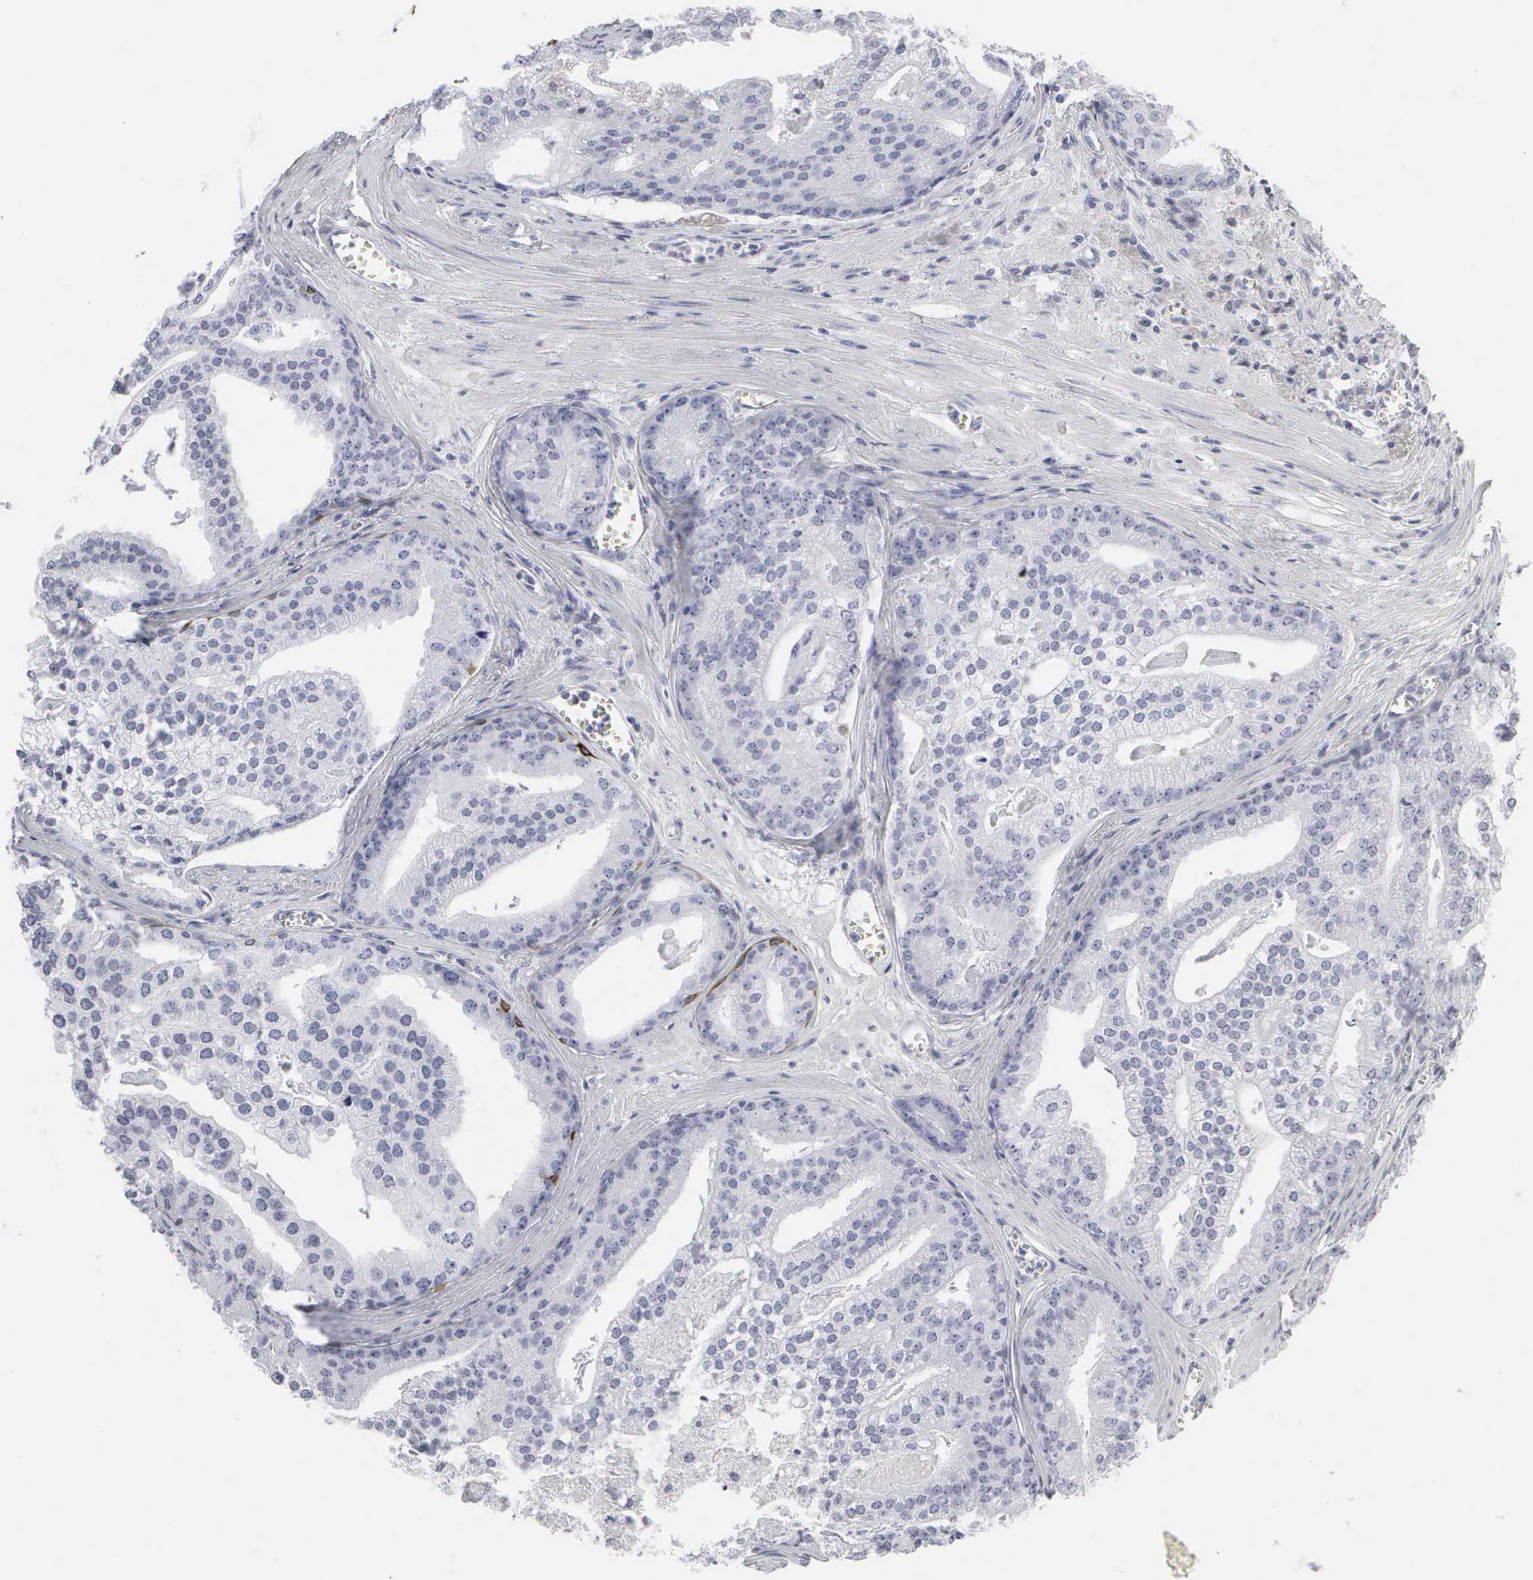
{"staining": {"intensity": "negative", "quantity": "none", "location": "none"}, "tissue": "prostate cancer", "cell_type": "Tumor cells", "image_type": "cancer", "snomed": [{"axis": "morphology", "description": "Adenocarcinoma, High grade"}, {"axis": "topography", "description": "Prostate"}], "caption": "IHC of adenocarcinoma (high-grade) (prostate) demonstrates no staining in tumor cells.", "gene": "KRT14", "patient": {"sex": "male", "age": 56}}